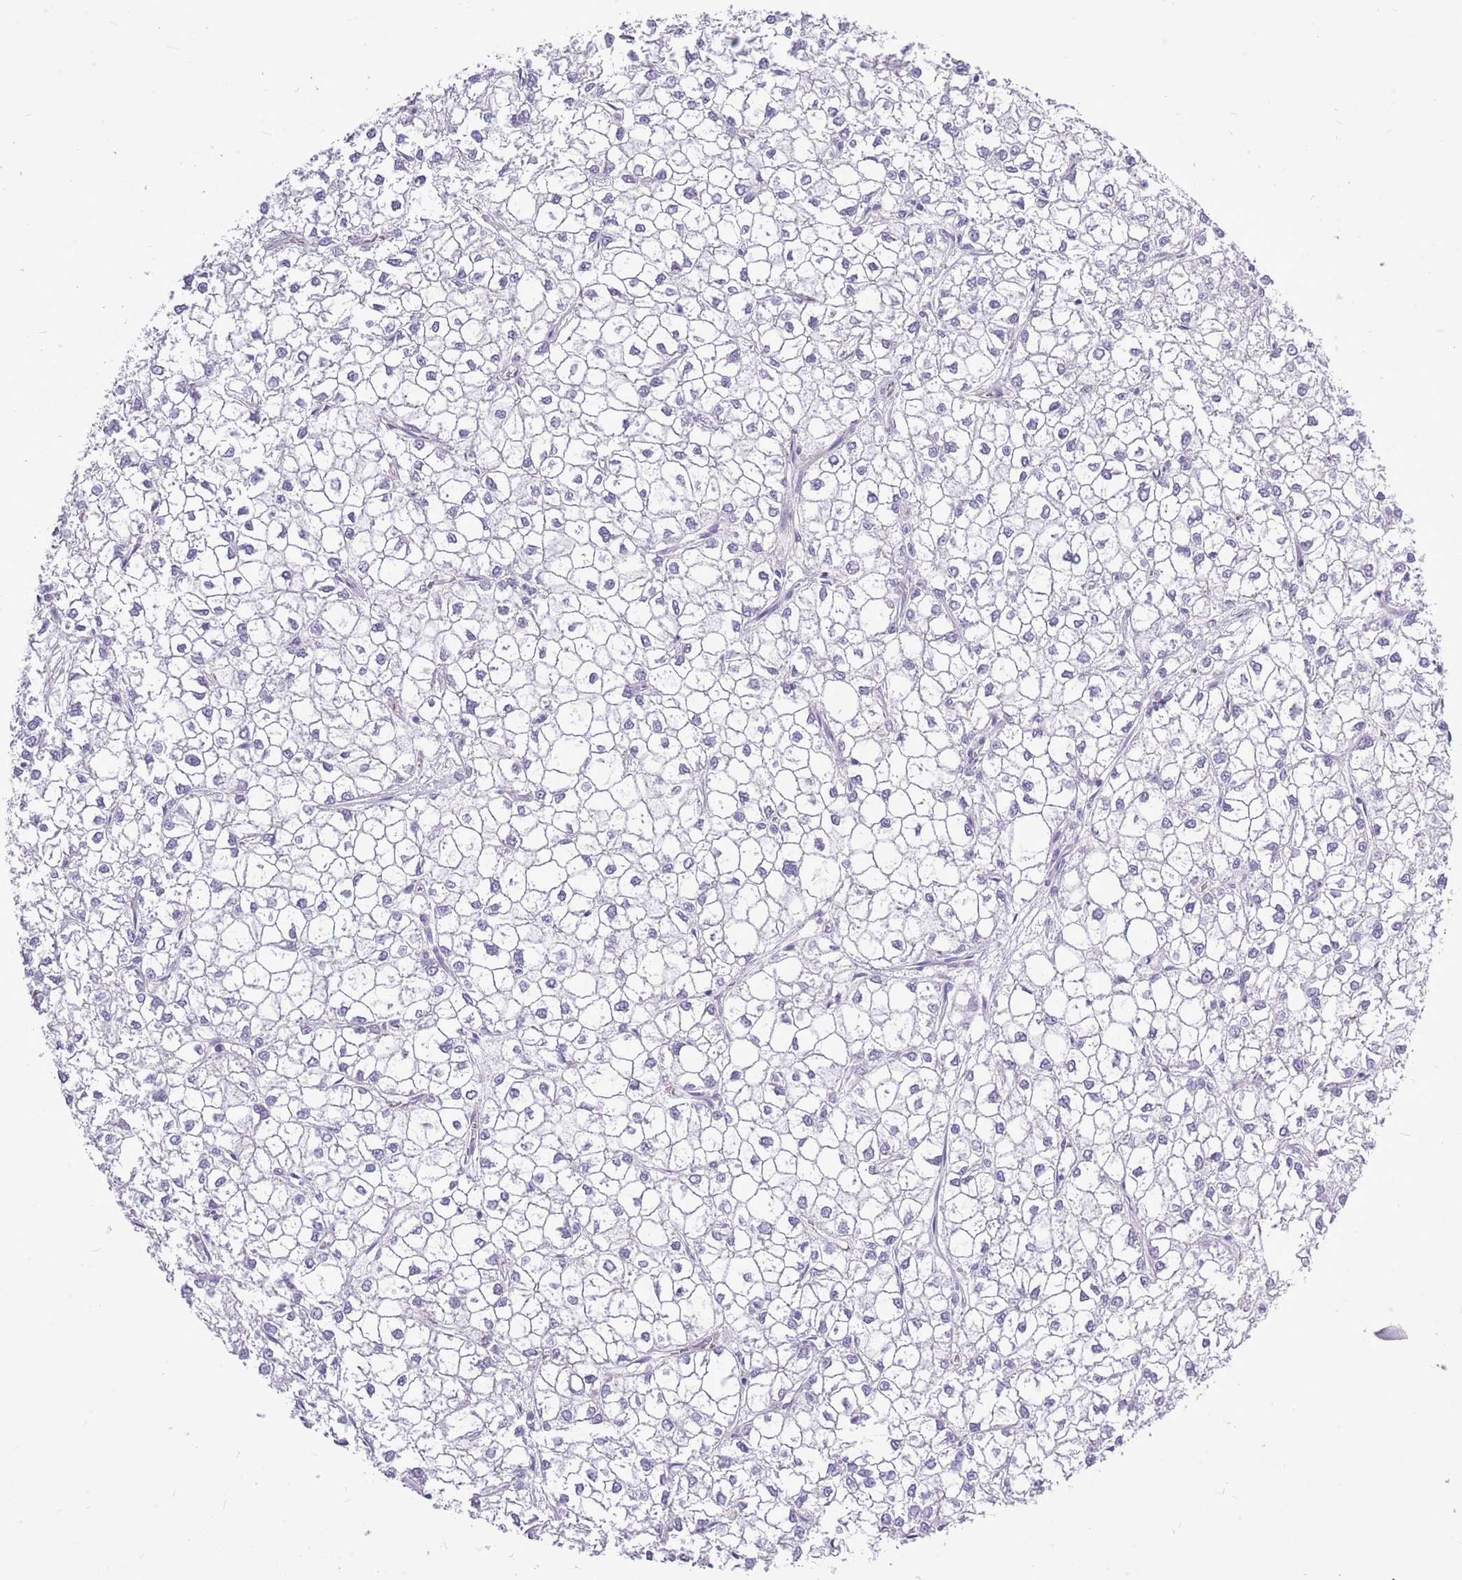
{"staining": {"intensity": "negative", "quantity": "none", "location": "none"}, "tissue": "liver cancer", "cell_type": "Tumor cells", "image_type": "cancer", "snomed": [{"axis": "morphology", "description": "Carcinoma, Hepatocellular, NOS"}, {"axis": "topography", "description": "Liver"}], "caption": "This is a photomicrograph of immunohistochemistry (IHC) staining of liver cancer, which shows no staining in tumor cells. (Immunohistochemistry (ihc), brightfield microscopy, high magnification).", "gene": "ZNF425", "patient": {"sex": "female", "age": 43}}